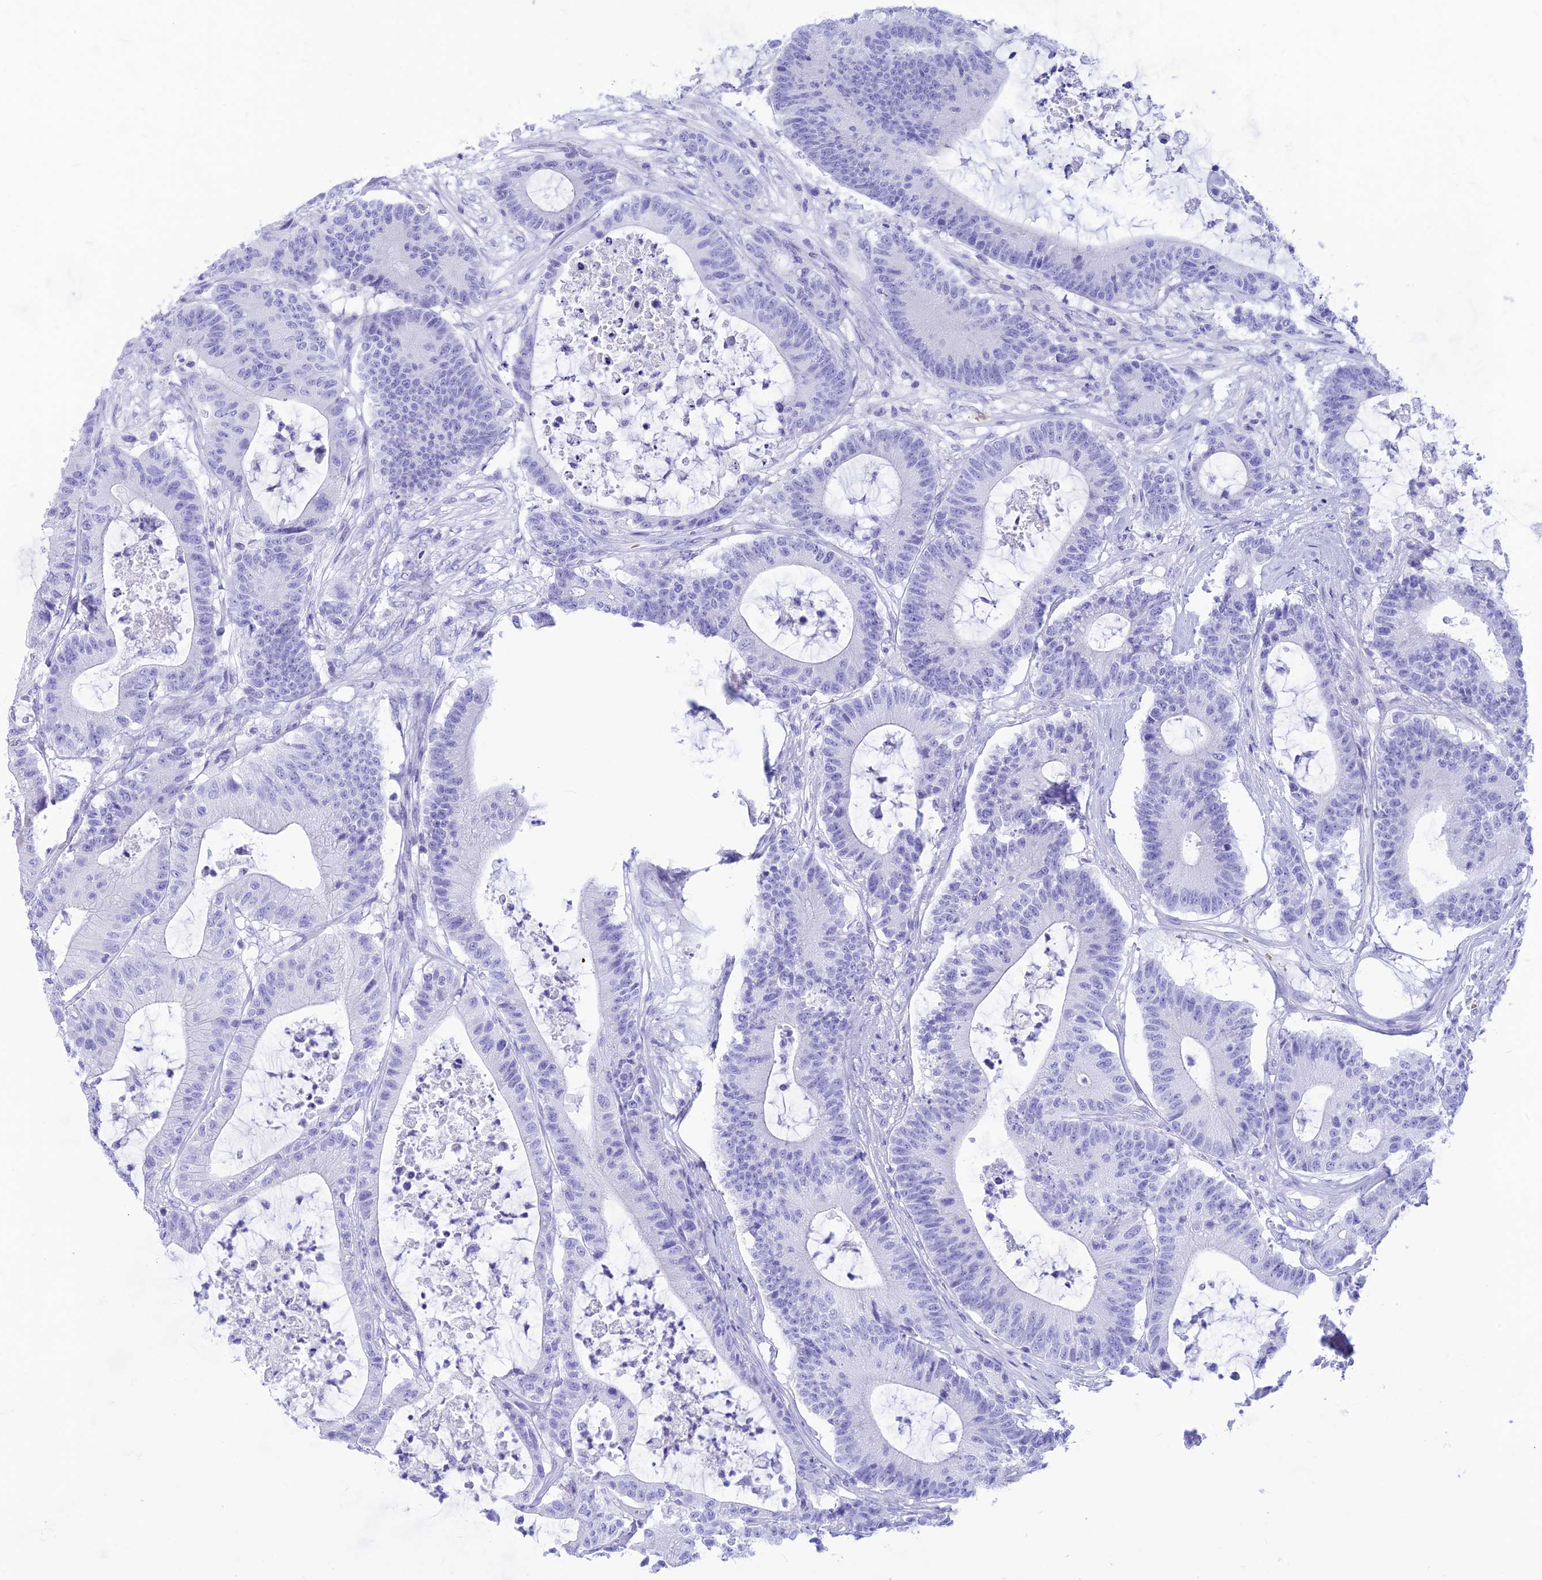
{"staining": {"intensity": "negative", "quantity": "none", "location": "none"}, "tissue": "colorectal cancer", "cell_type": "Tumor cells", "image_type": "cancer", "snomed": [{"axis": "morphology", "description": "Adenocarcinoma, NOS"}, {"axis": "topography", "description": "Colon"}], "caption": "Immunohistochemistry micrograph of human colorectal cancer stained for a protein (brown), which displays no staining in tumor cells.", "gene": "GLYATL1", "patient": {"sex": "female", "age": 84}}